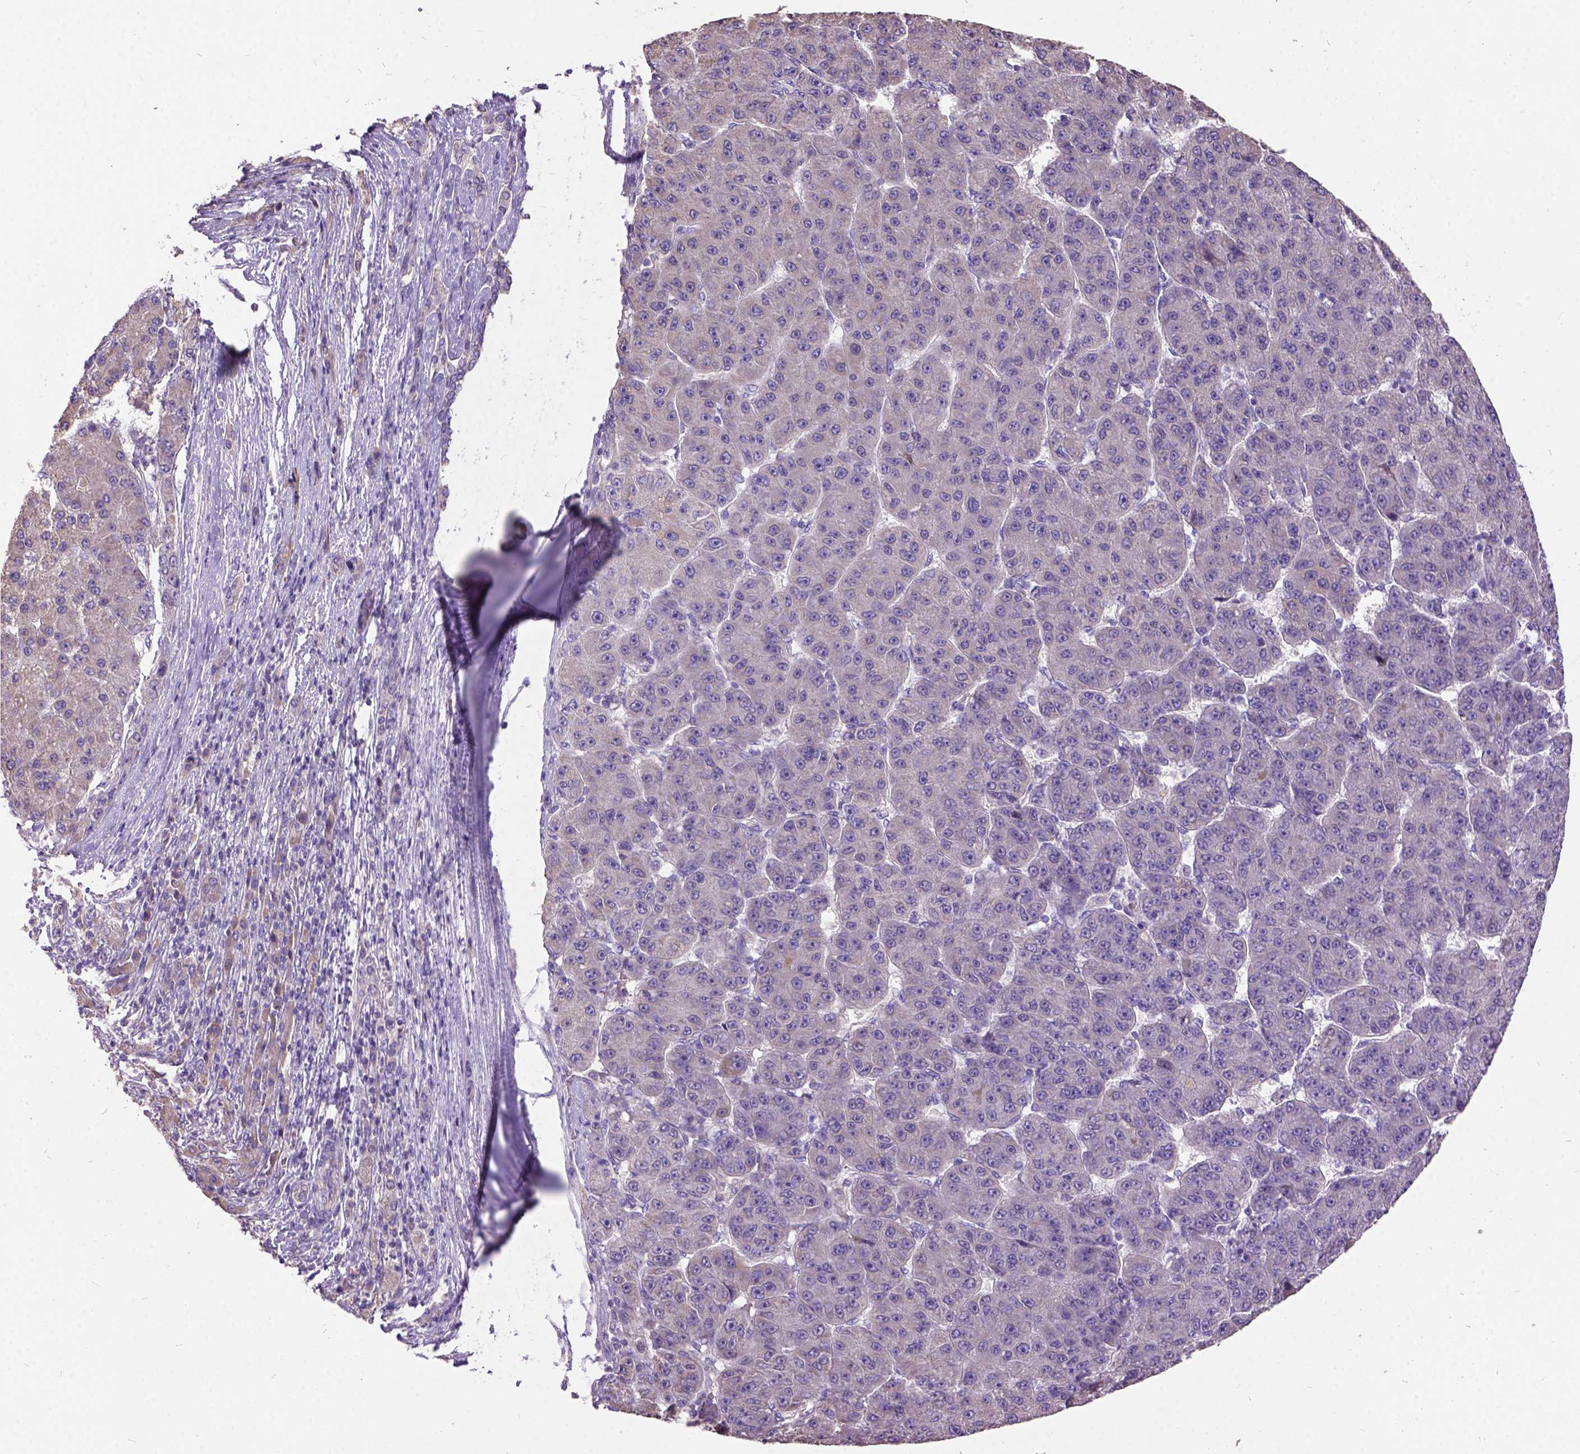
{"staining": {"intensity": "negative", "quantity": "none", "location": "none"}, "tissue": "liver cancer", "cell_type": "Tumor cells", "image_type": "cancer", "snomed": [{"axis": "morphology", "description": "Carcinoma, Hepatocellular, NOS"}, {"axis": "topography", "description": "Liver"}], "caption": "This histopathology image is of liver cancer (hepatocellular carcinoma) stained with IHC to label a protein in brown with the nuclei are counter-stained blue. There is no expression in tumor cells.", "gene": "DQX1", "patient": {"sex": "male", "age": 67}}